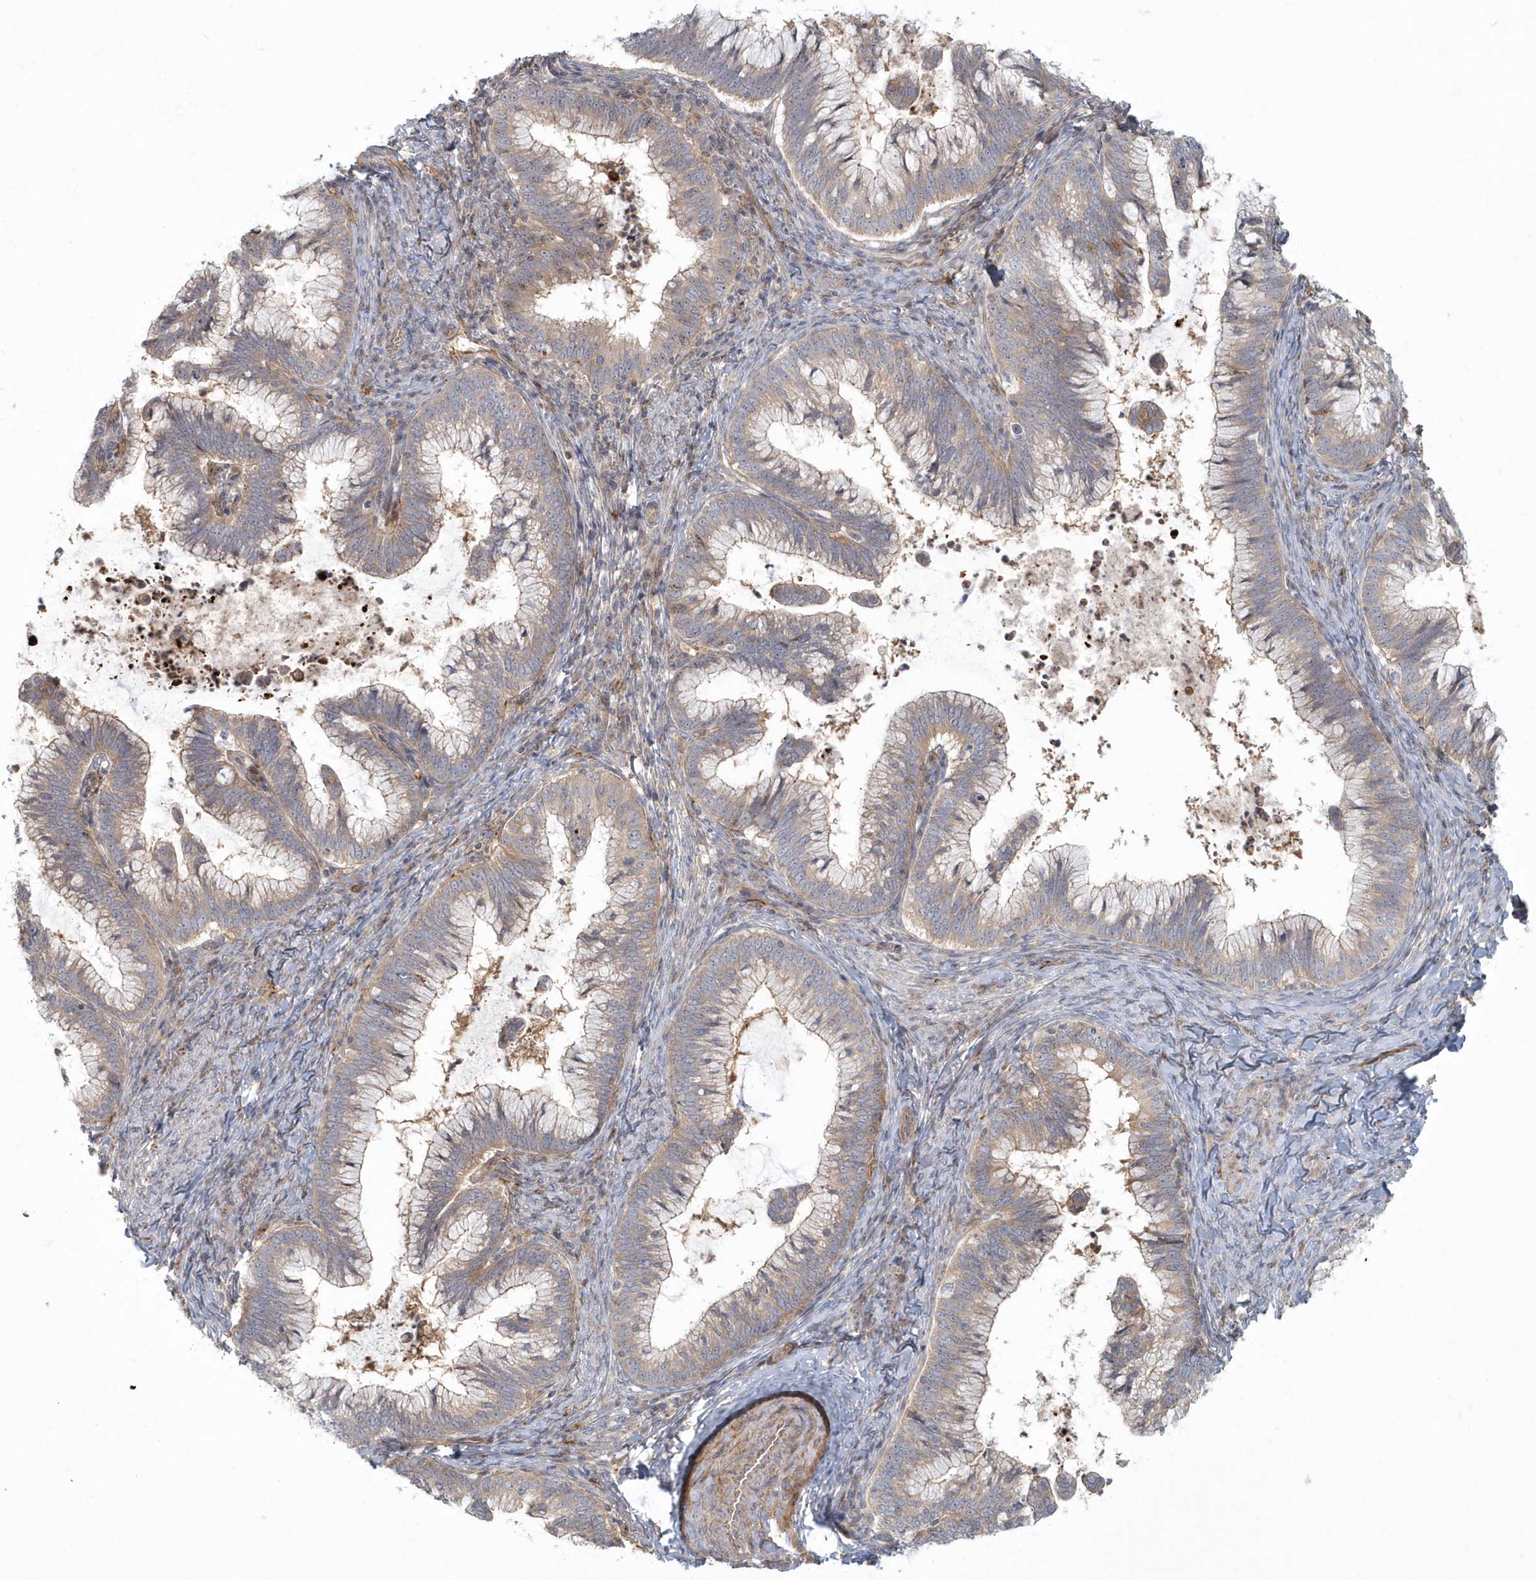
{"staining": {"intensity": "weak", "quantity": ">75%", "location": "cytoplasmic/membranous"}, "tissue": "cervical cancer", "cell_type": "Tumor cells", "image_type": "cancer", "snomed": [{"axis": "morphology", "description": "Adenocarcinoma, NOS"}, {"axis": "topography", "description": "Cervix"}], "caption": "Adenocarcinoma (cervical) stained for a protein reveals weak cytoplasmic/membranous positivity in tumor cells.", "gene": "ARHGEF38", "patient": {"sex": "female", "age": 36}}